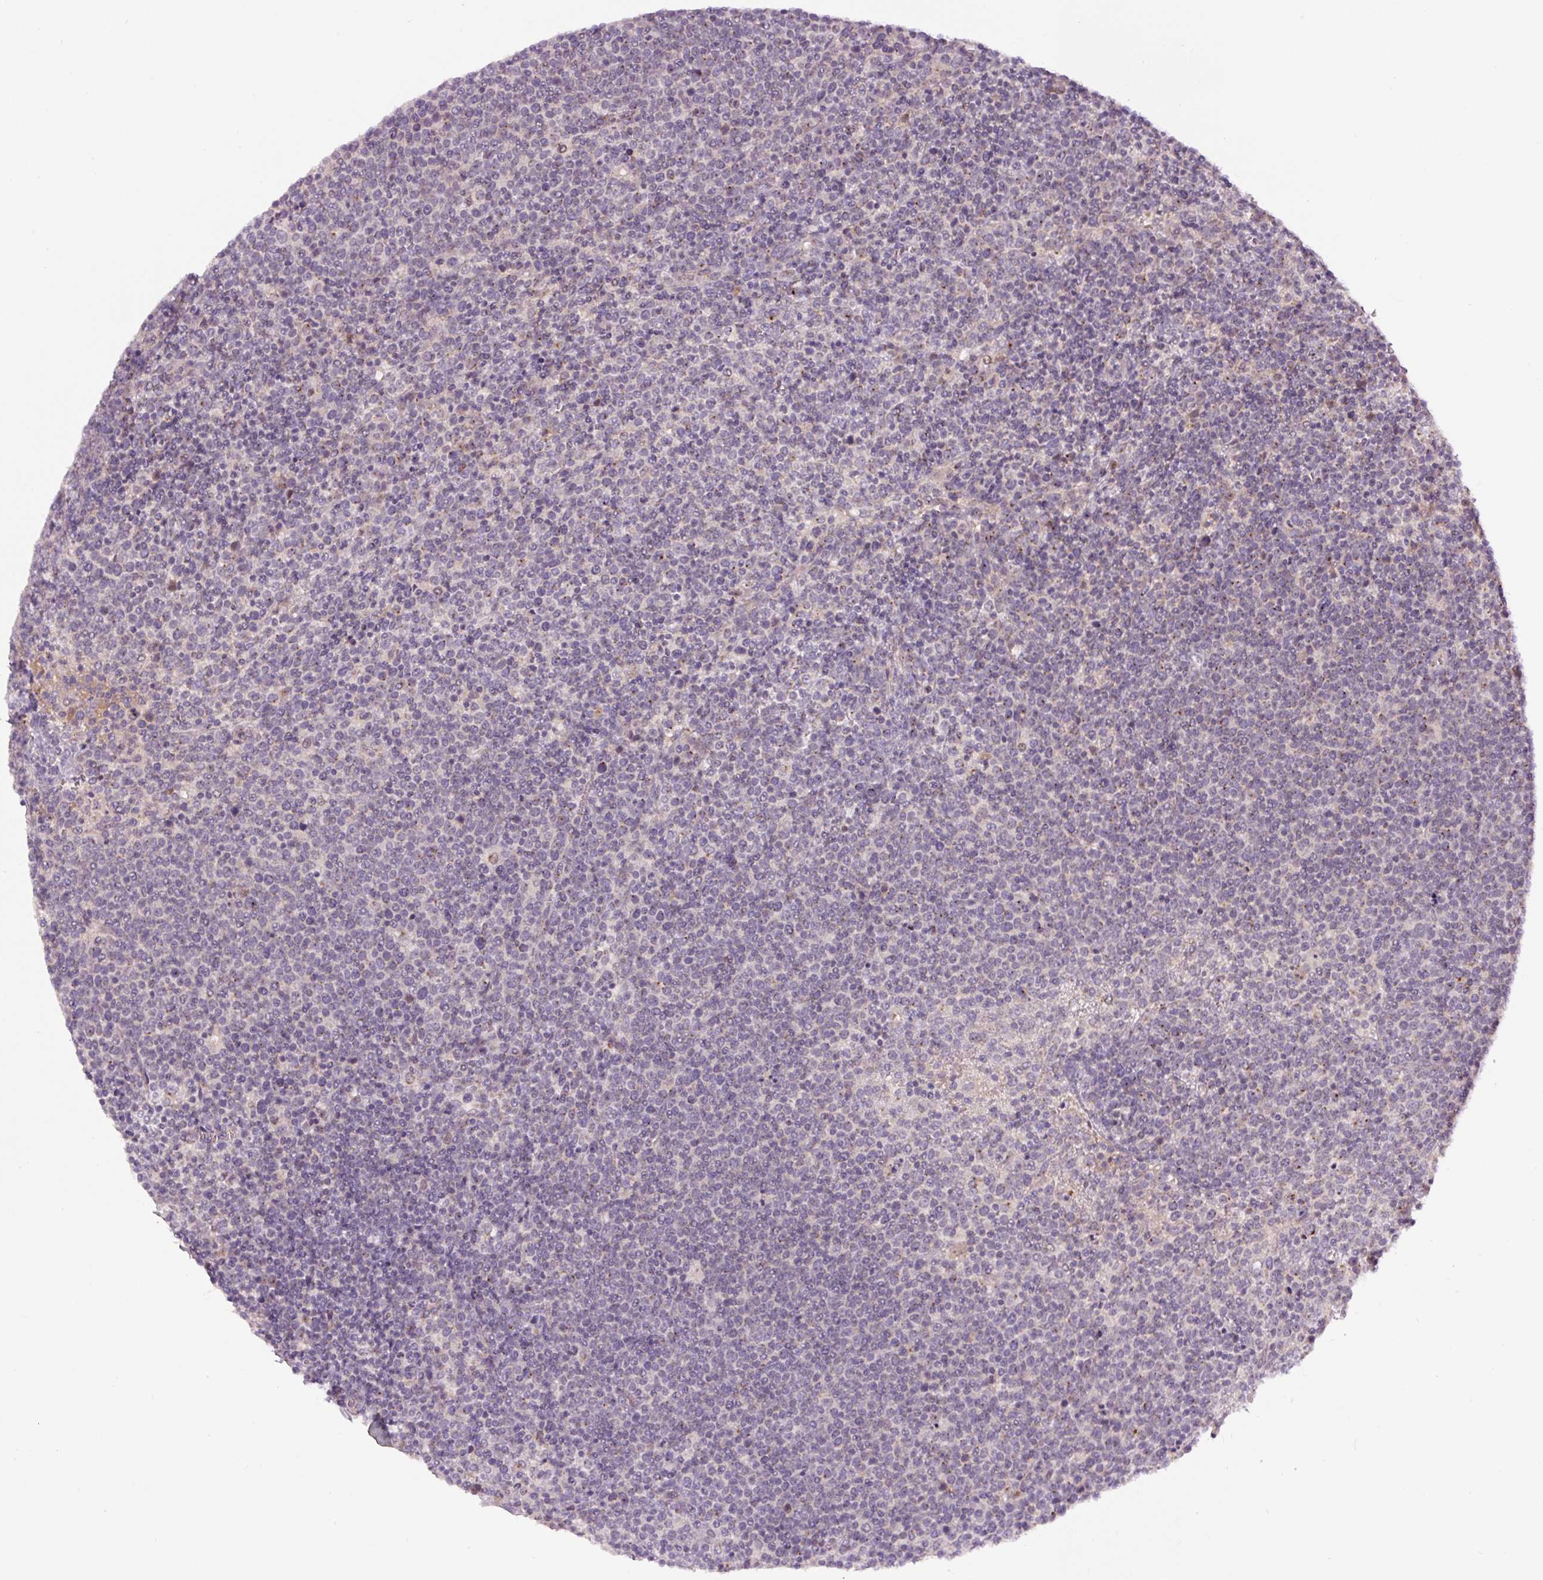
{"staining": {"intensity": "negative", "quantity": "none", "location": "none"}, "tissue": "lymphoma", "cell_type": "Tumor cells", "image_type": "cancer", "snomed": [{"axis": "morphology", "description": "Malignant lymphoma, non-Hodgkin's type, High grade"}, {"axis": "topography", "description": "Lymph node"}], "caption": "Immunohistochemical staining of malignant lymphoma, non-Hodgkin's type (high-grade) exhibits no significant staining in tumor cells.", "gene": "PCM1", "patient": {"sex": "male", "age": 61}}